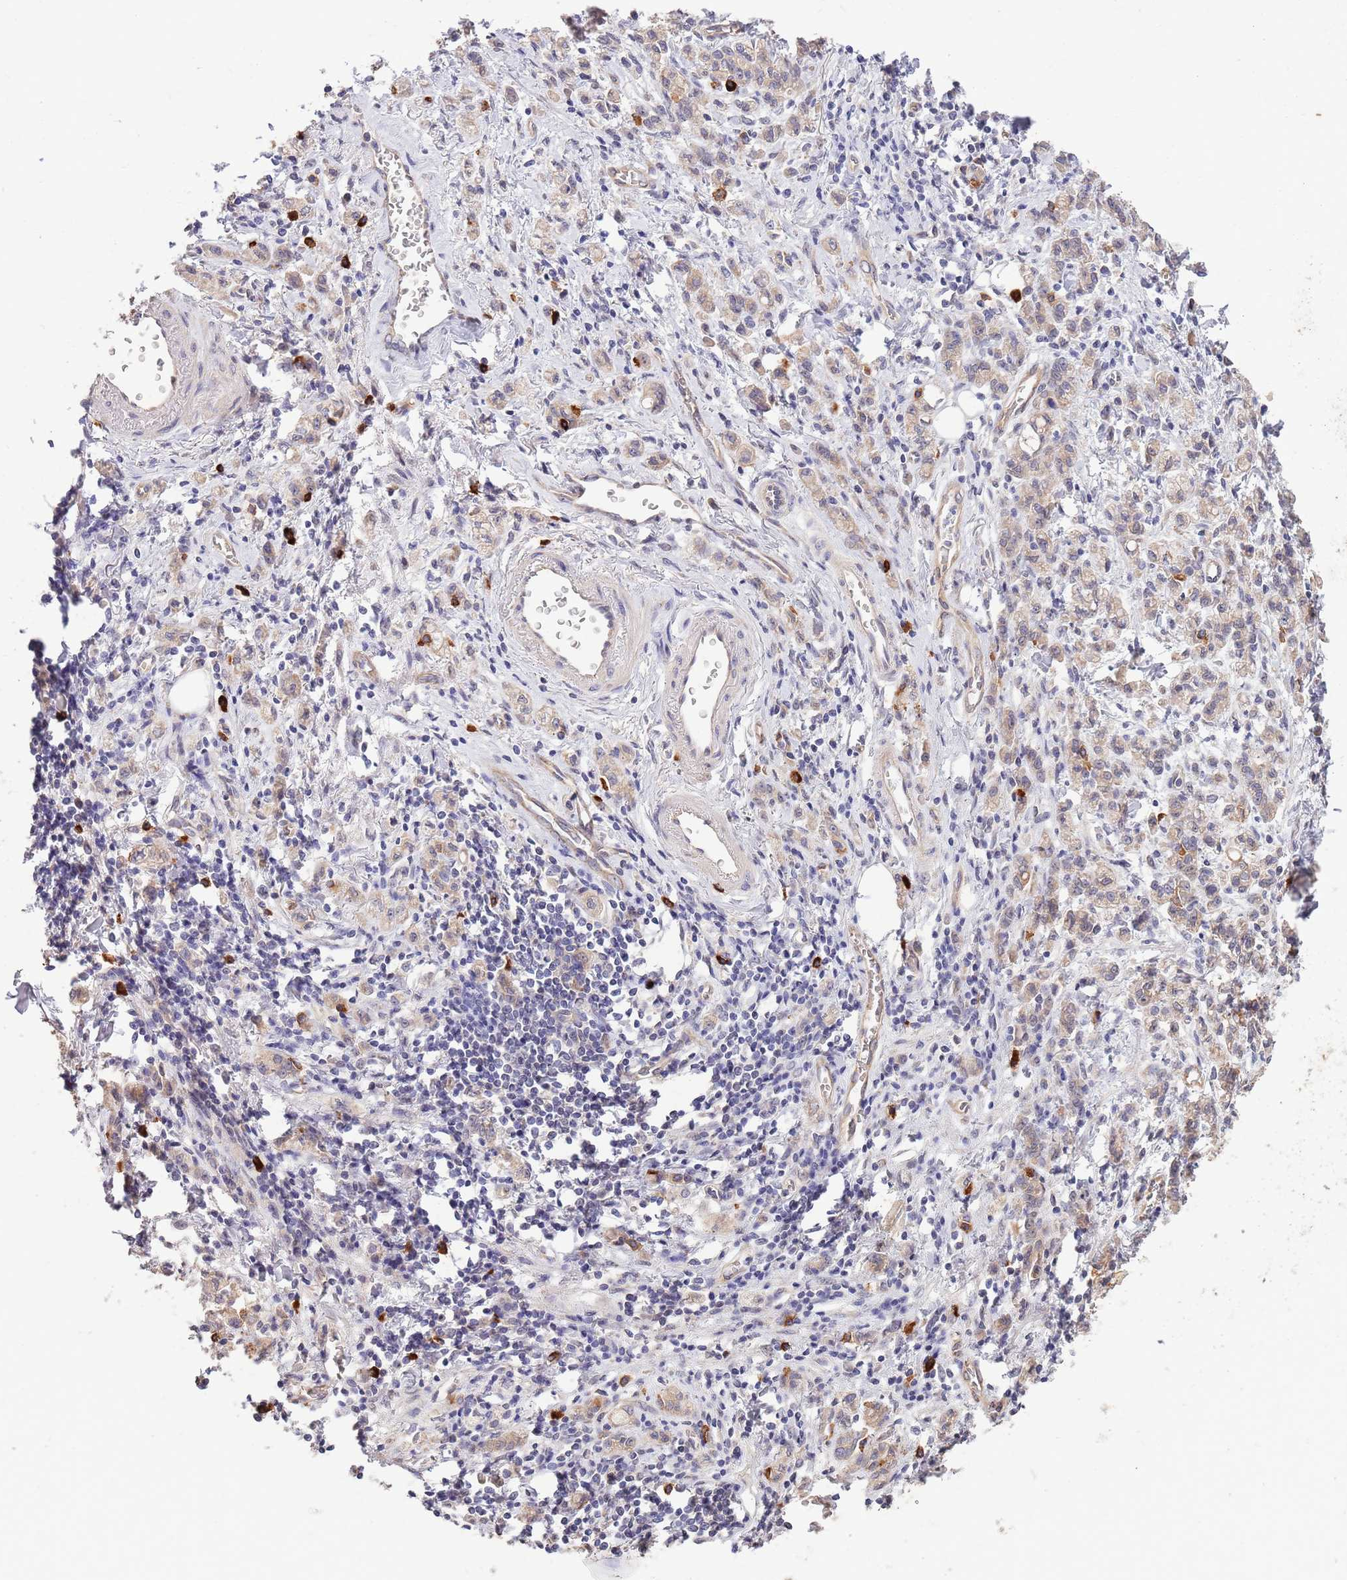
{"staining": {"intensity": "weak", "quantity": "25%-75%", "location": "cytoplasmic/membranous"}, "tissue": "stomach cancer", "cell_type": "Tumor cells", "image_type": "cancer", "snomed": [{"axis": "morphology", "description": "Adenocarcinoma, NOS"}, {"axis": "topography", "description": "Stomach"}], "caption": "Immunohistochemical staining of human stomach adenocarcinoma shows weak cytoplasmic/membranous protein expression in approximately 25%-75% of tumor cells.", "gene": "MARVELD2", "patient": {"sex": "male", "age": 77}}